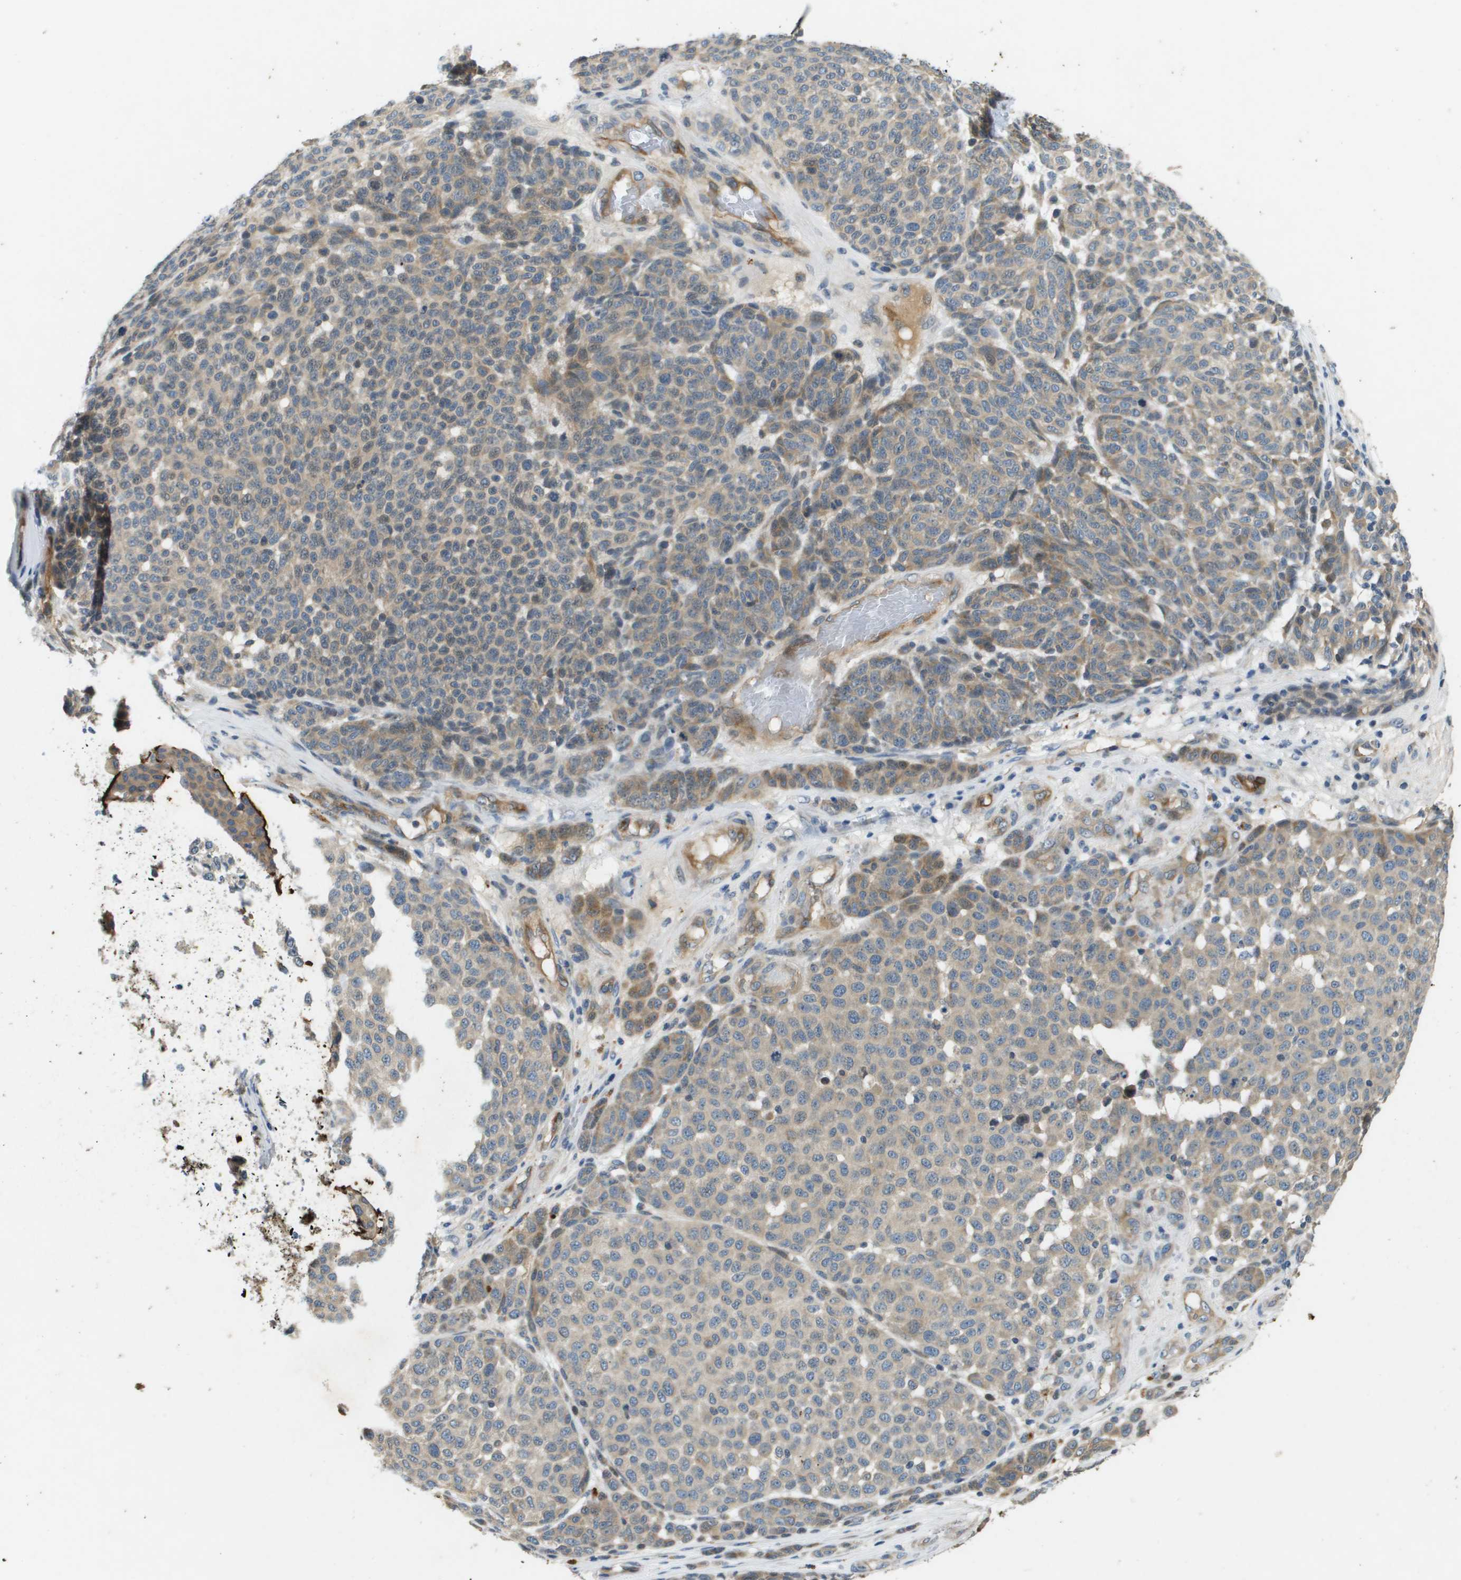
{"staining": {"intensity": "moderate", "quantity": ">75%", "location": "cytoplasmic/membranous"}, "tissue": "melanoma", "cell_type": "Tumor cells", "image_type": "cancer", "snomed": [{"axis": "morphology", "description": "Malignant melanoma, NOS"}, {"axis": "topography", "description": "Skin"}], "caption": "IHC (DAB (3,3'-diaminobenzidine)) staining of human melanoma shows moderate cytoplasmic/membranous protein positivity in about >75% of tumor cells.", "gene": "PGAP3", "patient": {"sex": "male", "age": 59}}